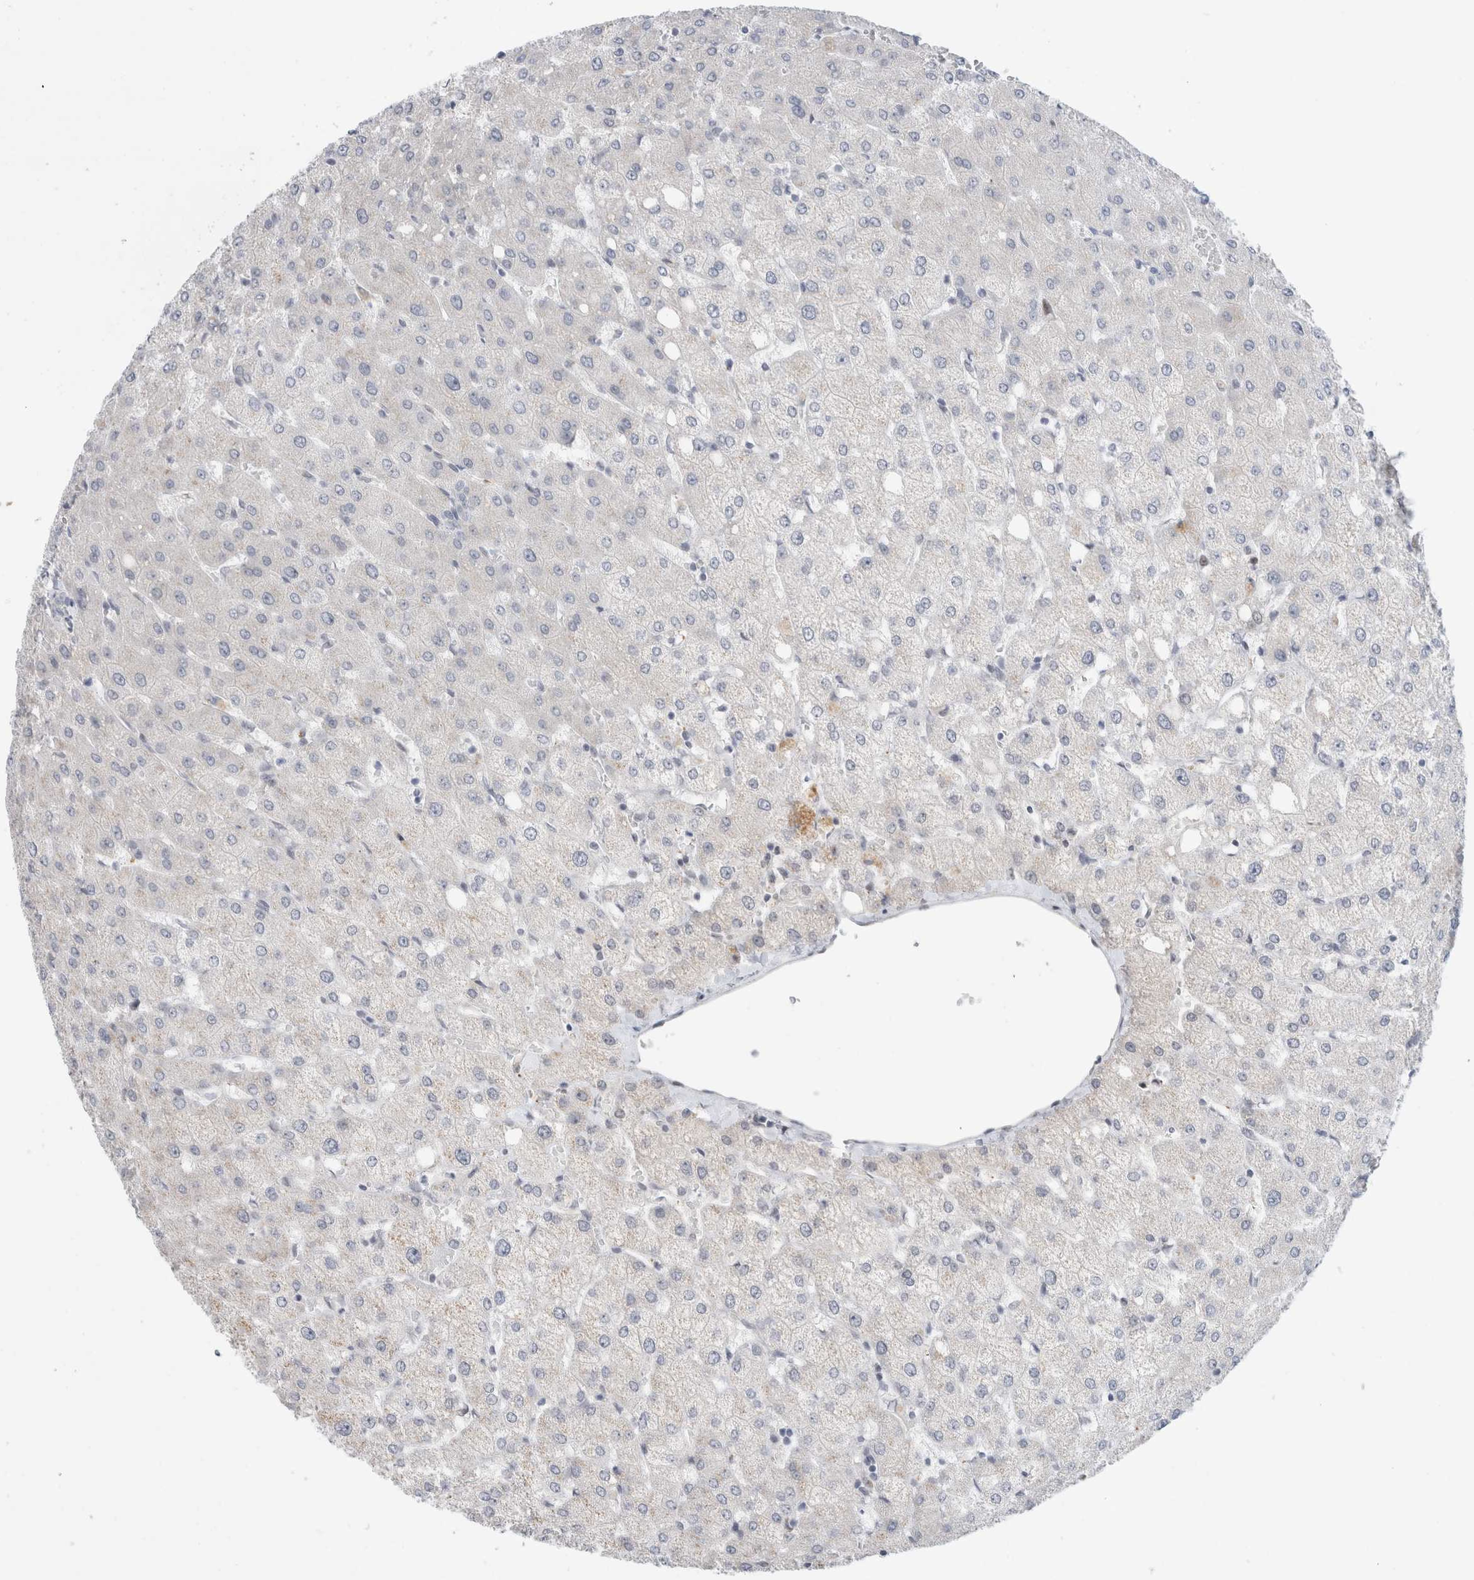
{"staining": {"intensity": "negative", "quantity": "none", "location": "none"}, "tissue": "liver", "cell_type": "Cholangiocytes", "image_type": "normal", "snomed": [{"axis": "morphology", "description": "Normal tissue, NOS"}, {"axis": "topography", "description": "Liver"}], "caption": "Protein analysis of benign liver demonstrates no significant staining in cholangiocytes. (DAB immunohistochemistry (IHC) visualized using brightfield microscopy, high magnification).", "gene": "KNL1", "patient": {"sex": "female", "age": 54}}